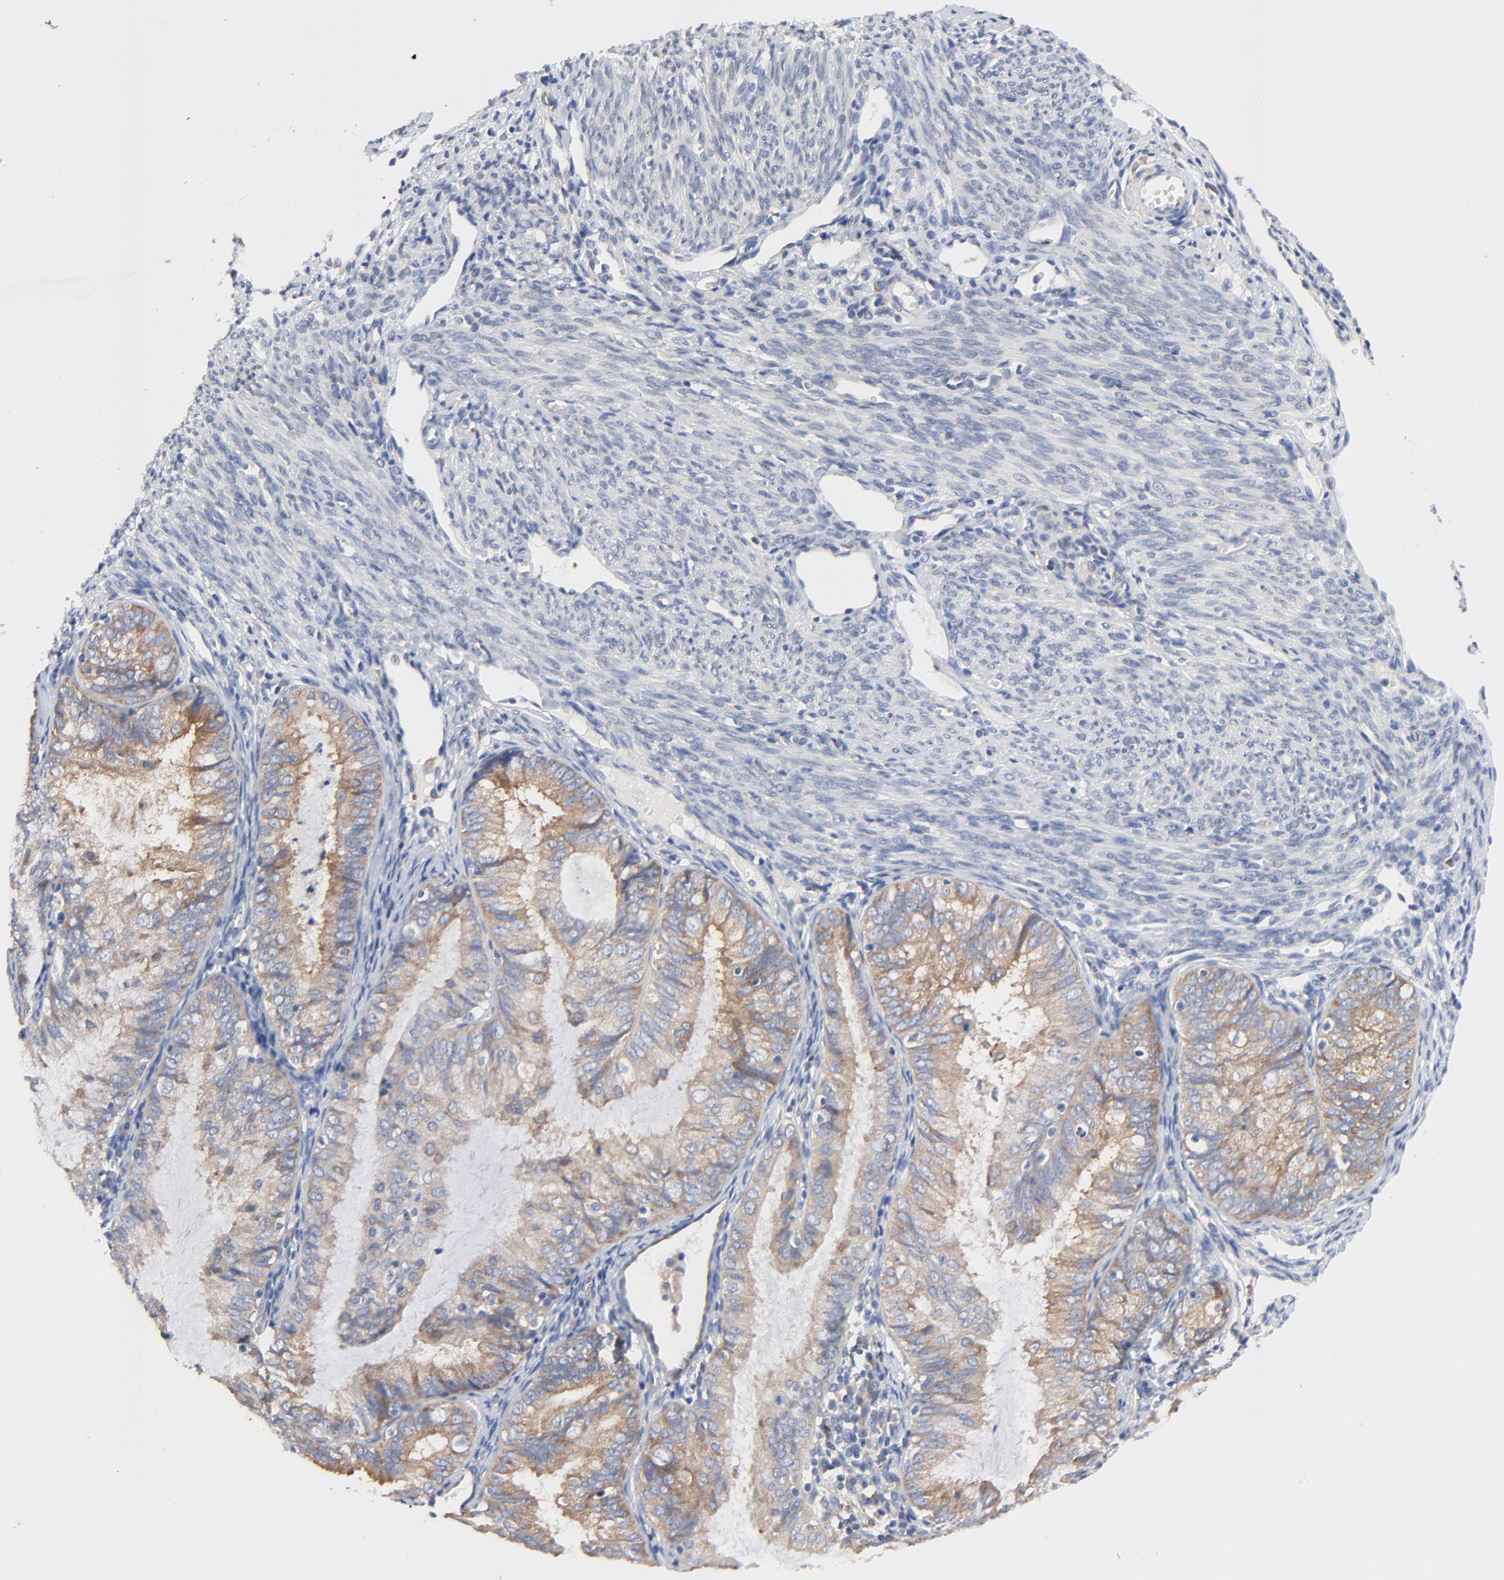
{"staining": {"intensity": "moderate", "quantity": ">75%", "location": "cytoplasmic/membranous"}, "tissue": "endometrial cancer", "cell_type": "Tumor cells", "image_type": "cancer", "snomed": [{"axis": "morphology", "description": "Adenocarcinoma, NOS"}, {"axis": "topography", "description": "Endometrium"}], "caption": "Approximately >75% of tumor cells in endometrial cancer (adenocarcinoma) display moderate cytoplasmic/membranous protein expression as visualized by brown immunohistochemical staining.", "gene": "VAV2", "patient": {"sex": "female", "age": 66}}